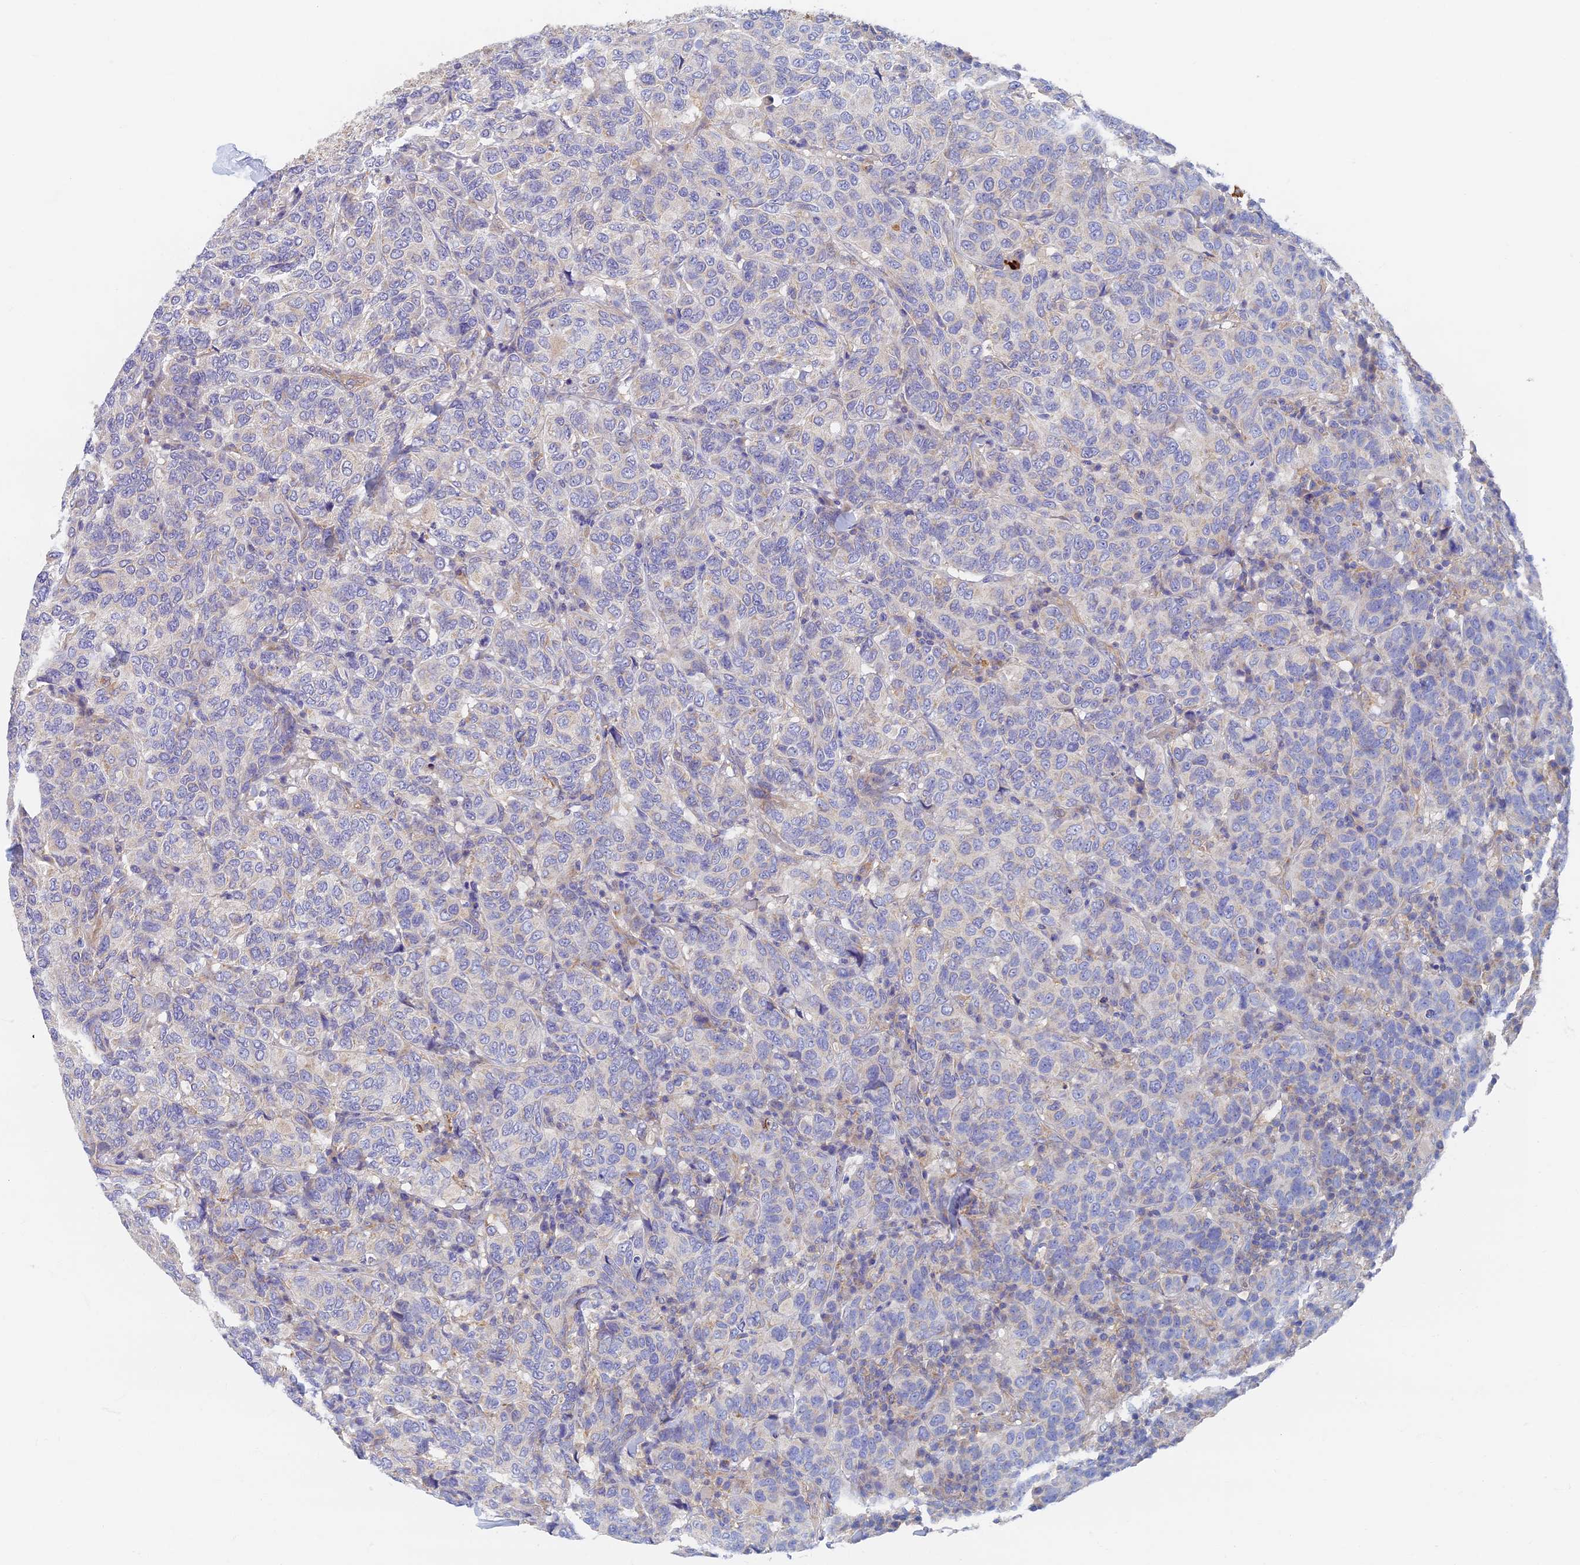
{"staining": {"intensity": "negative", "quantity": "none", "location": "none"}, "tissue": "breast cancer", "cell_type": "Tumor cells", "image_type": "cancer", "snomed": [{"axis": "morphology", "description": "Duct carcinoma"}, {"axis": "topography", "description": "Breast"}], "caption": "Breast cancer (intraductal carcinoma) stained for a protein using immunohistochemistry (IHC) reveals no expression tumor cells.", "gene": "TMEM44", "patient": {"sex": "female", "age": 55}}